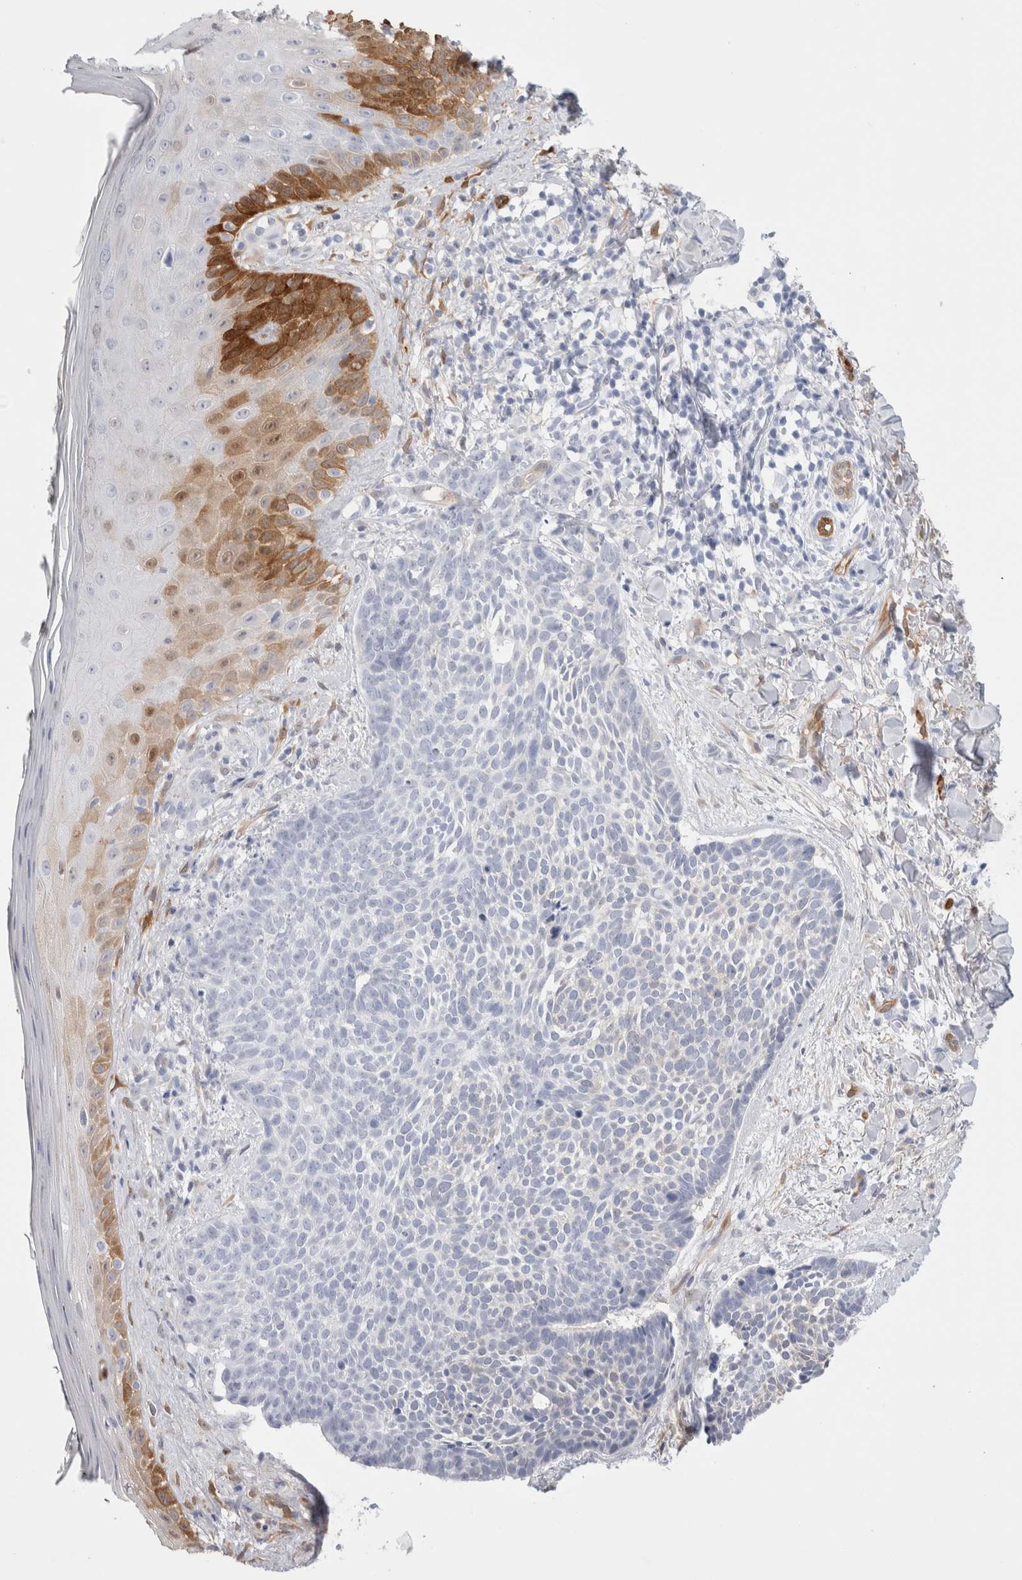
{"staining": {"intensity": "negative", "quantity": "none", "location": "none"}, "tissue": "skin cancer", "cell_type": "Tumor cells", "image_type": "cancer", "snomed": [{"axis": "morphology", "description": "Normal tissue, NOS"}, {"axis": "morphology", "description": "Basal cell carcinoma"}, {"axis": "topography", "description": "Skin"}], "caption": "Immunohistochemistry (IHC) micrograph of skin cancer stained for a protein (brown), which reveals no staining in tumor cells.", "gene": "NAPEPLD", "patient": {"sex": "male", "age": 67}}